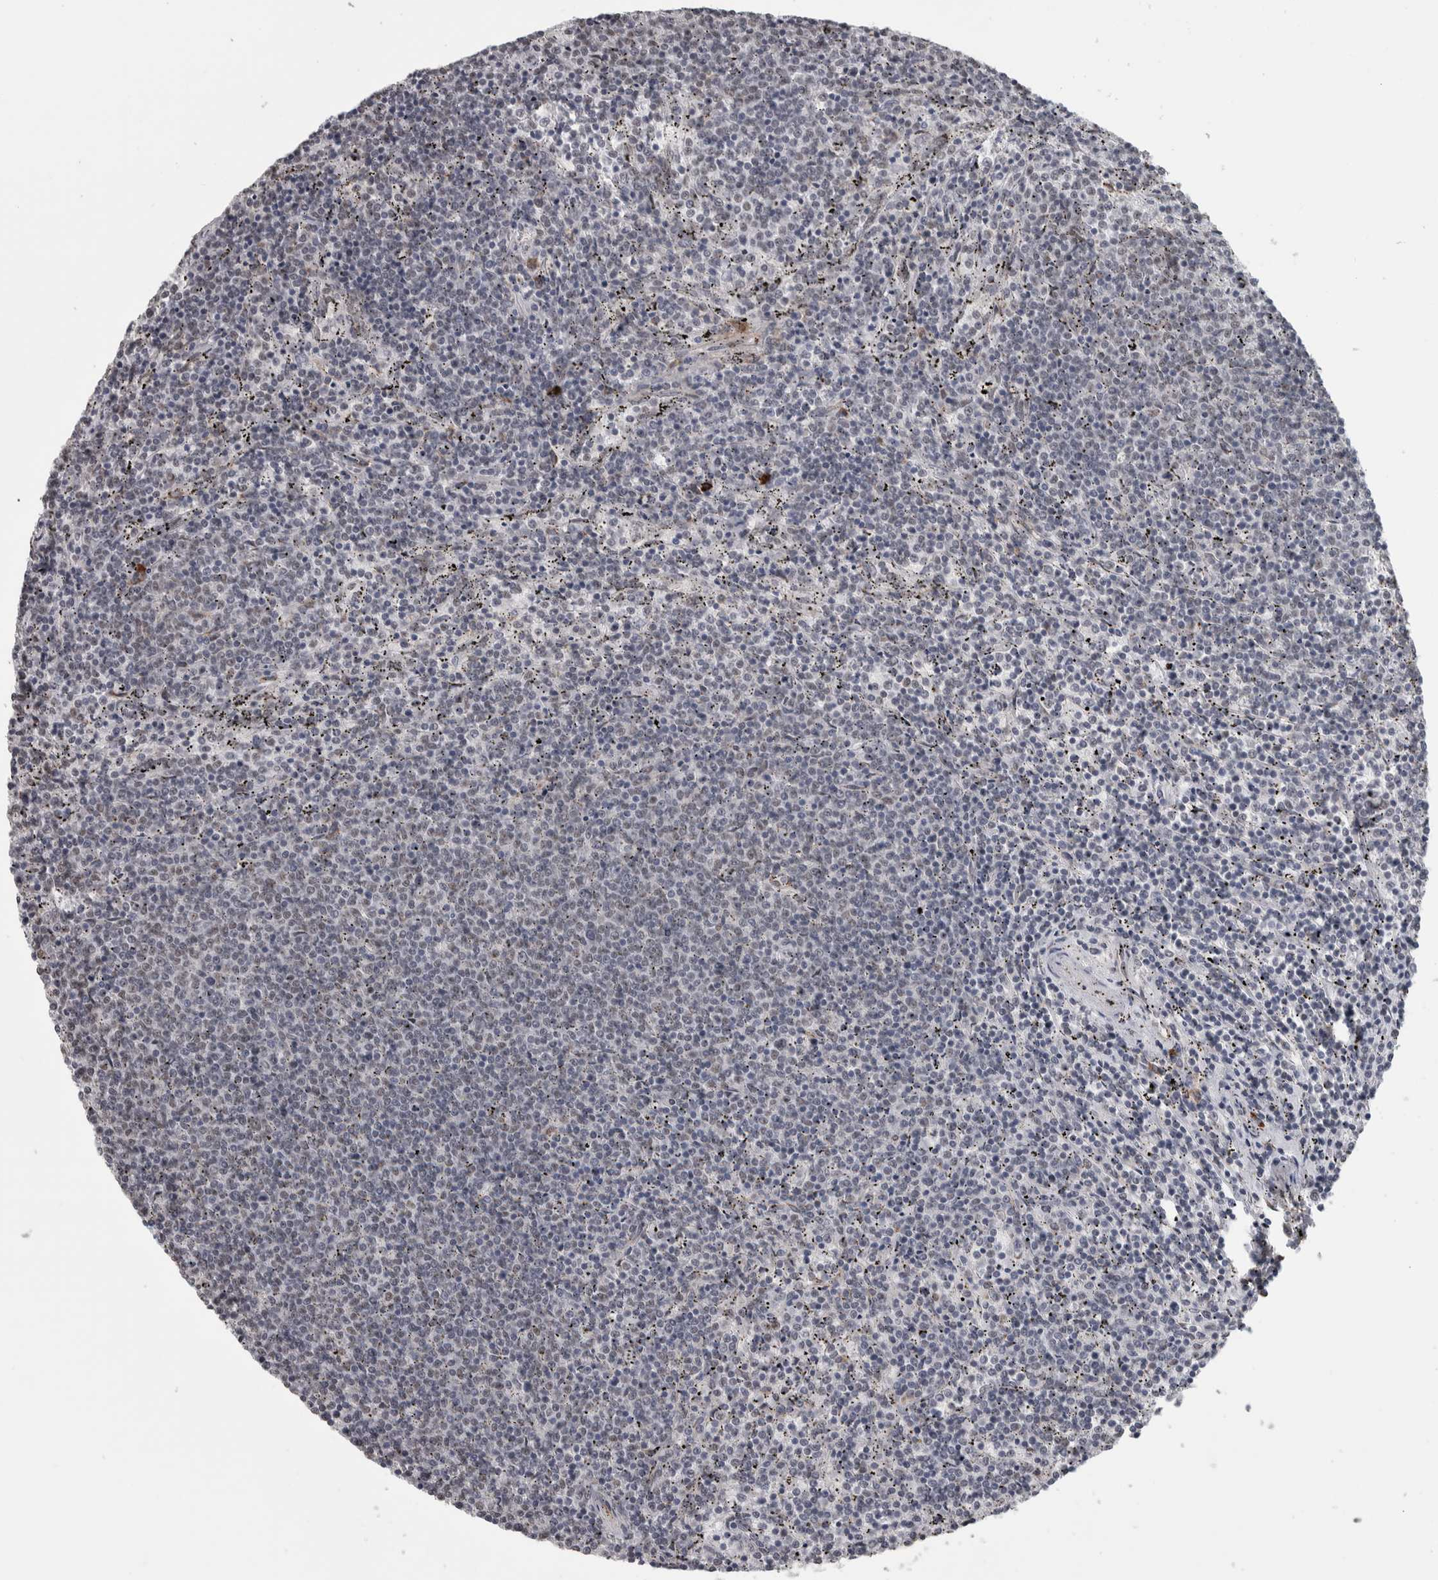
{"staining": {"intensity": "negative", "quantity": "none", "location": "none"}, "tissue": "lymphoma", "cell_type": "Tumor cells", "image_type": "cancer", "snomed": [{"axis": "morphology", "description": "Malignant lymphoma, non-Hodgkin's type, Low grade"}, {"axis": "topography", "description": "Spleen"}], "caption": "DAB (3,3'-diaminobenzidine) immunohistochemical staining of human malignant lymphoma, non-Hodgkin's type (low-grade) exhibits no significant expression in tumor cells.", "gene": "DDX42", "patient": {"sex": "female", "age": 50}}